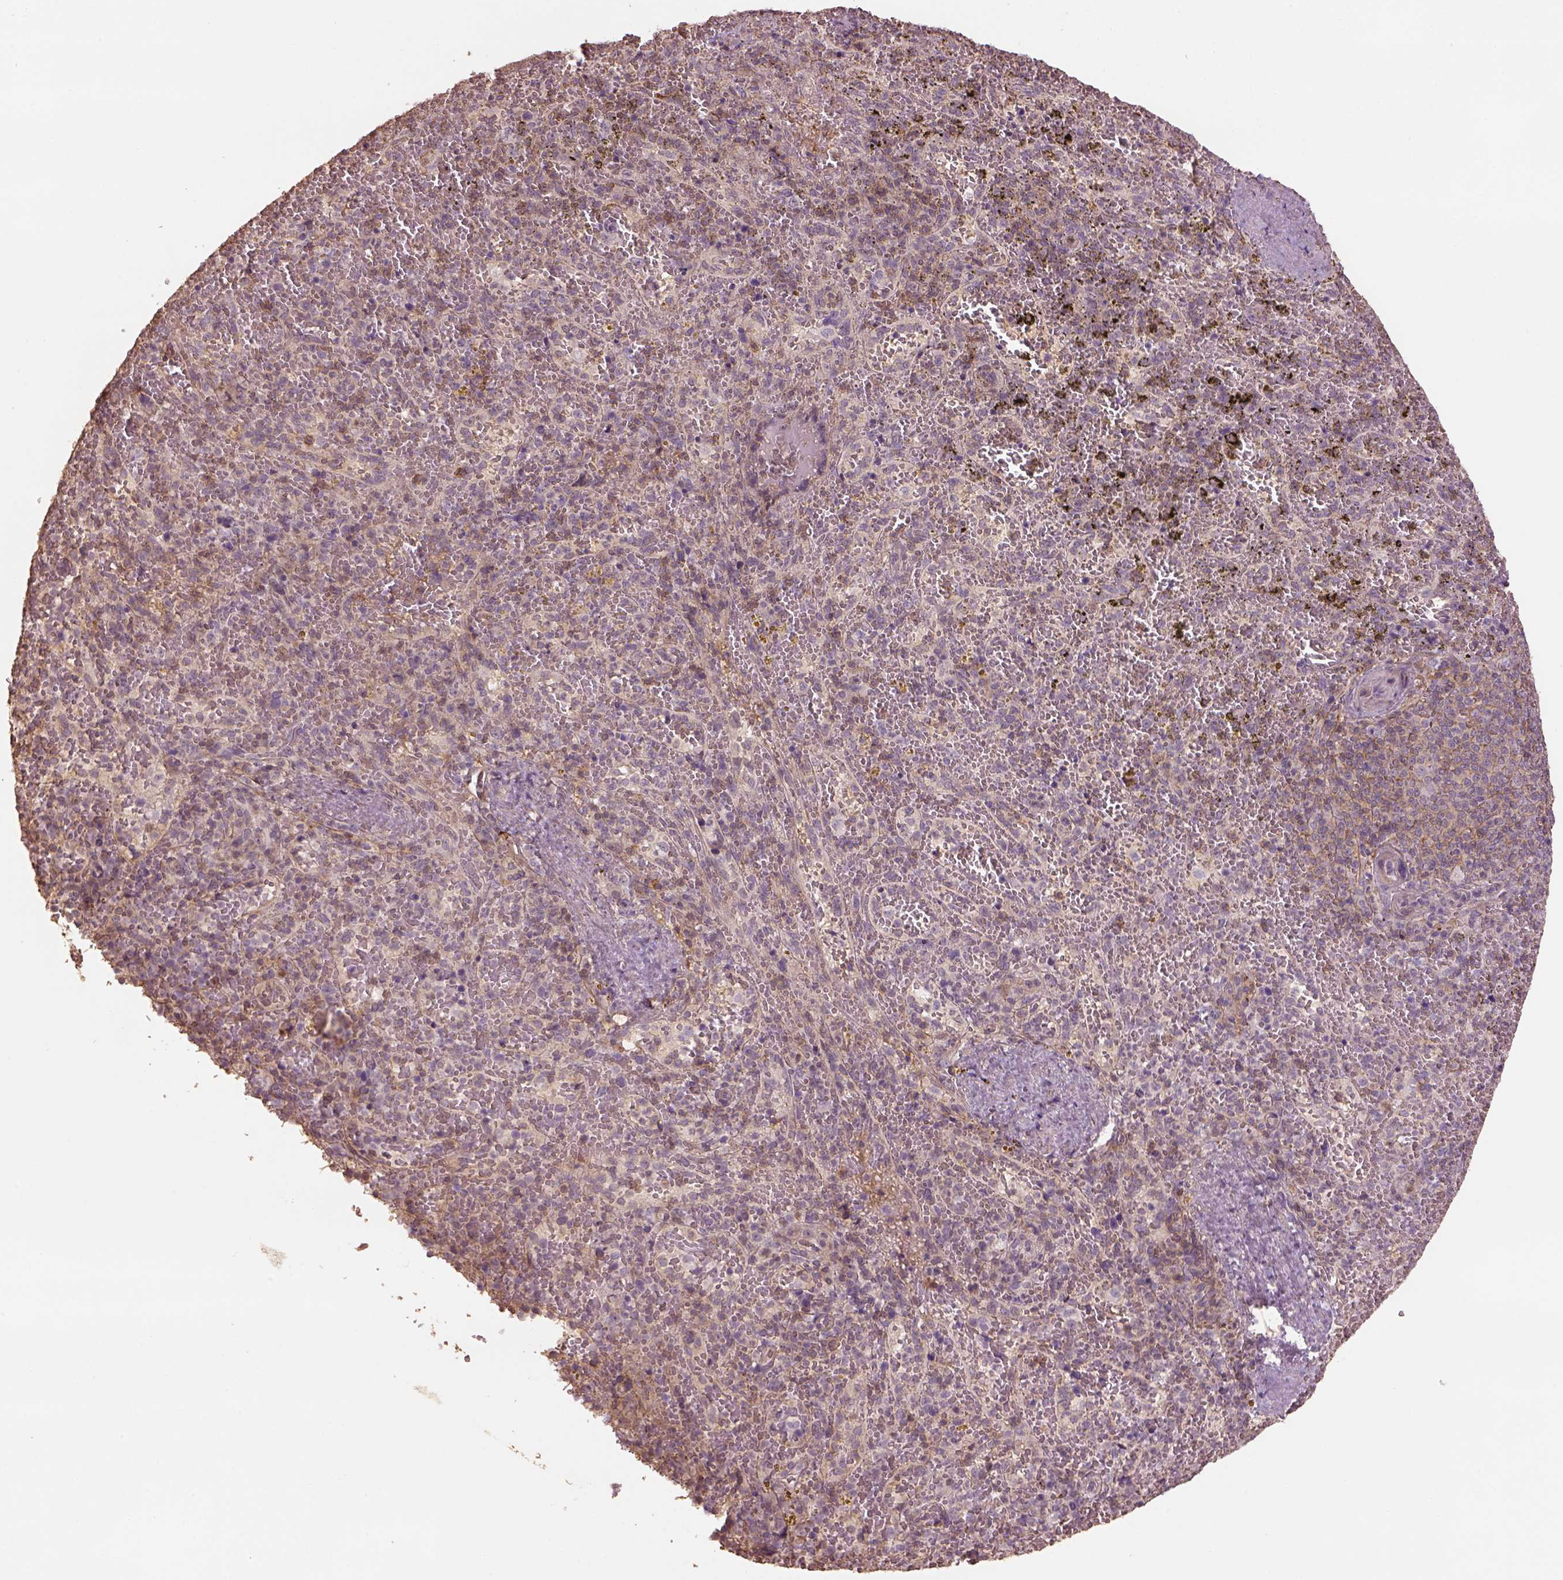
{"staining": {"intensity": "moderate", "quantity": "<25%", "location": "cytoplasmic/membranous"}, "tissue": "spleen", "cell_type": "Cells in red pulp", "image_type": "normal", "snomed": [{"axis": "morphology", "description": "Normal tissue, NOS"}, {"axis": "topography", "description": "Spleen"}], "caption": "IHC (DAB (3,3'-diaminobenzidine)) staining of benign human spleen reveals moderate cytoplasmic/membranous protein positivity in about <25% of cells in red pulp.", "gene": "LIN7A", "patient": {"sex": "female", "age": 50}}